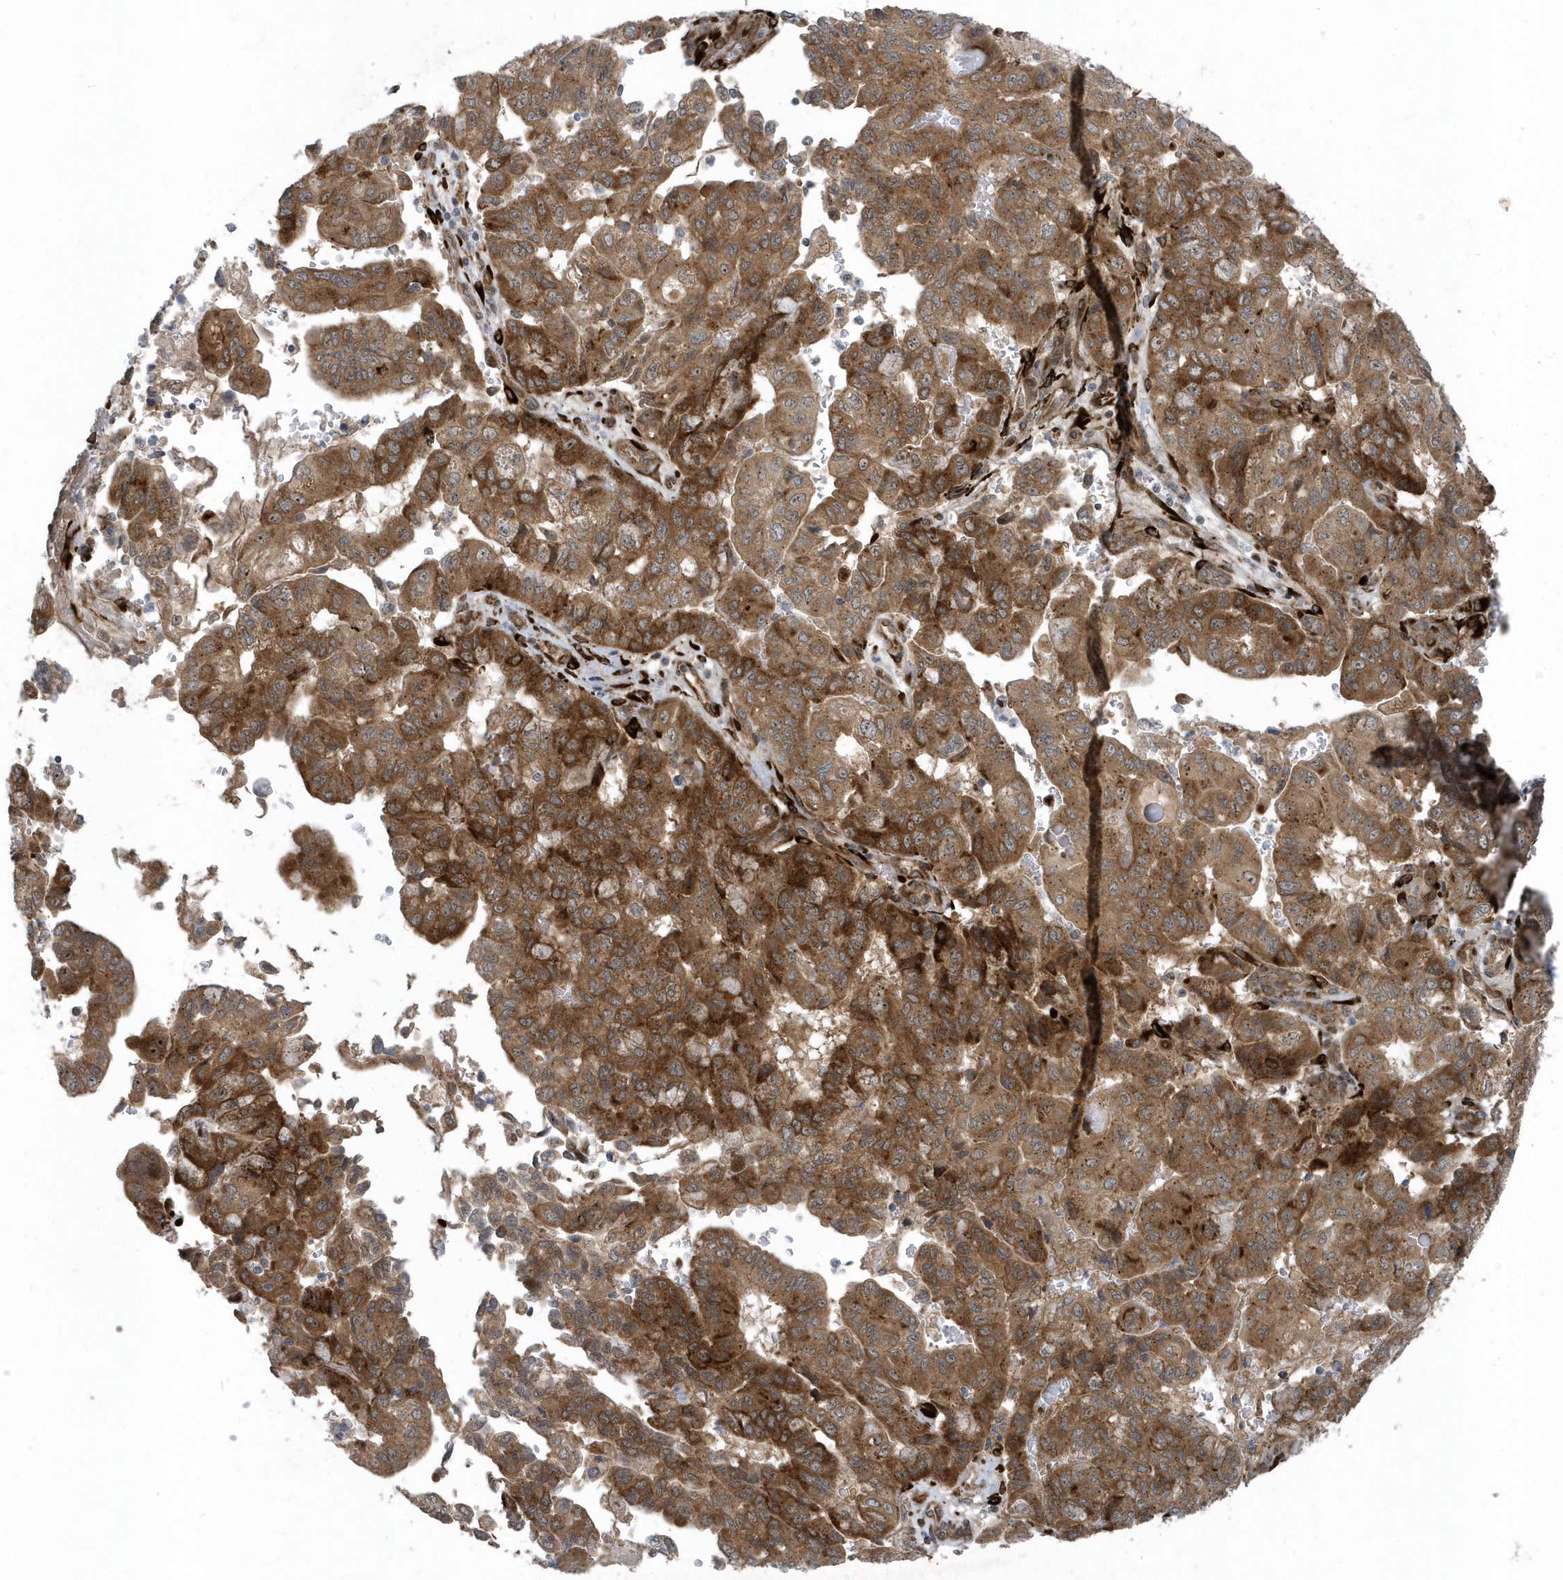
{"staining": {"intensity": "moderate", "quantity": ">75%", "location": "cytoplasmic/membranous"}, "tissue": "pancreatic cancer", "cell_type": "Tumor cells", "image_type": "cancer", "snomed": [{"axis": "morphology", "description": "Adenocarcinoma, NOS"}, {"axis": "topography", "description": "Pancreas"}], "caption": "Pancreatic cancer stained for a protein exhibits moderate cytoplasmic/membranous positivity in tumor cells. Nuclei are stained in blue.", "gene": "FAM98A", "patient": {"sex": "male", "age": 51}}